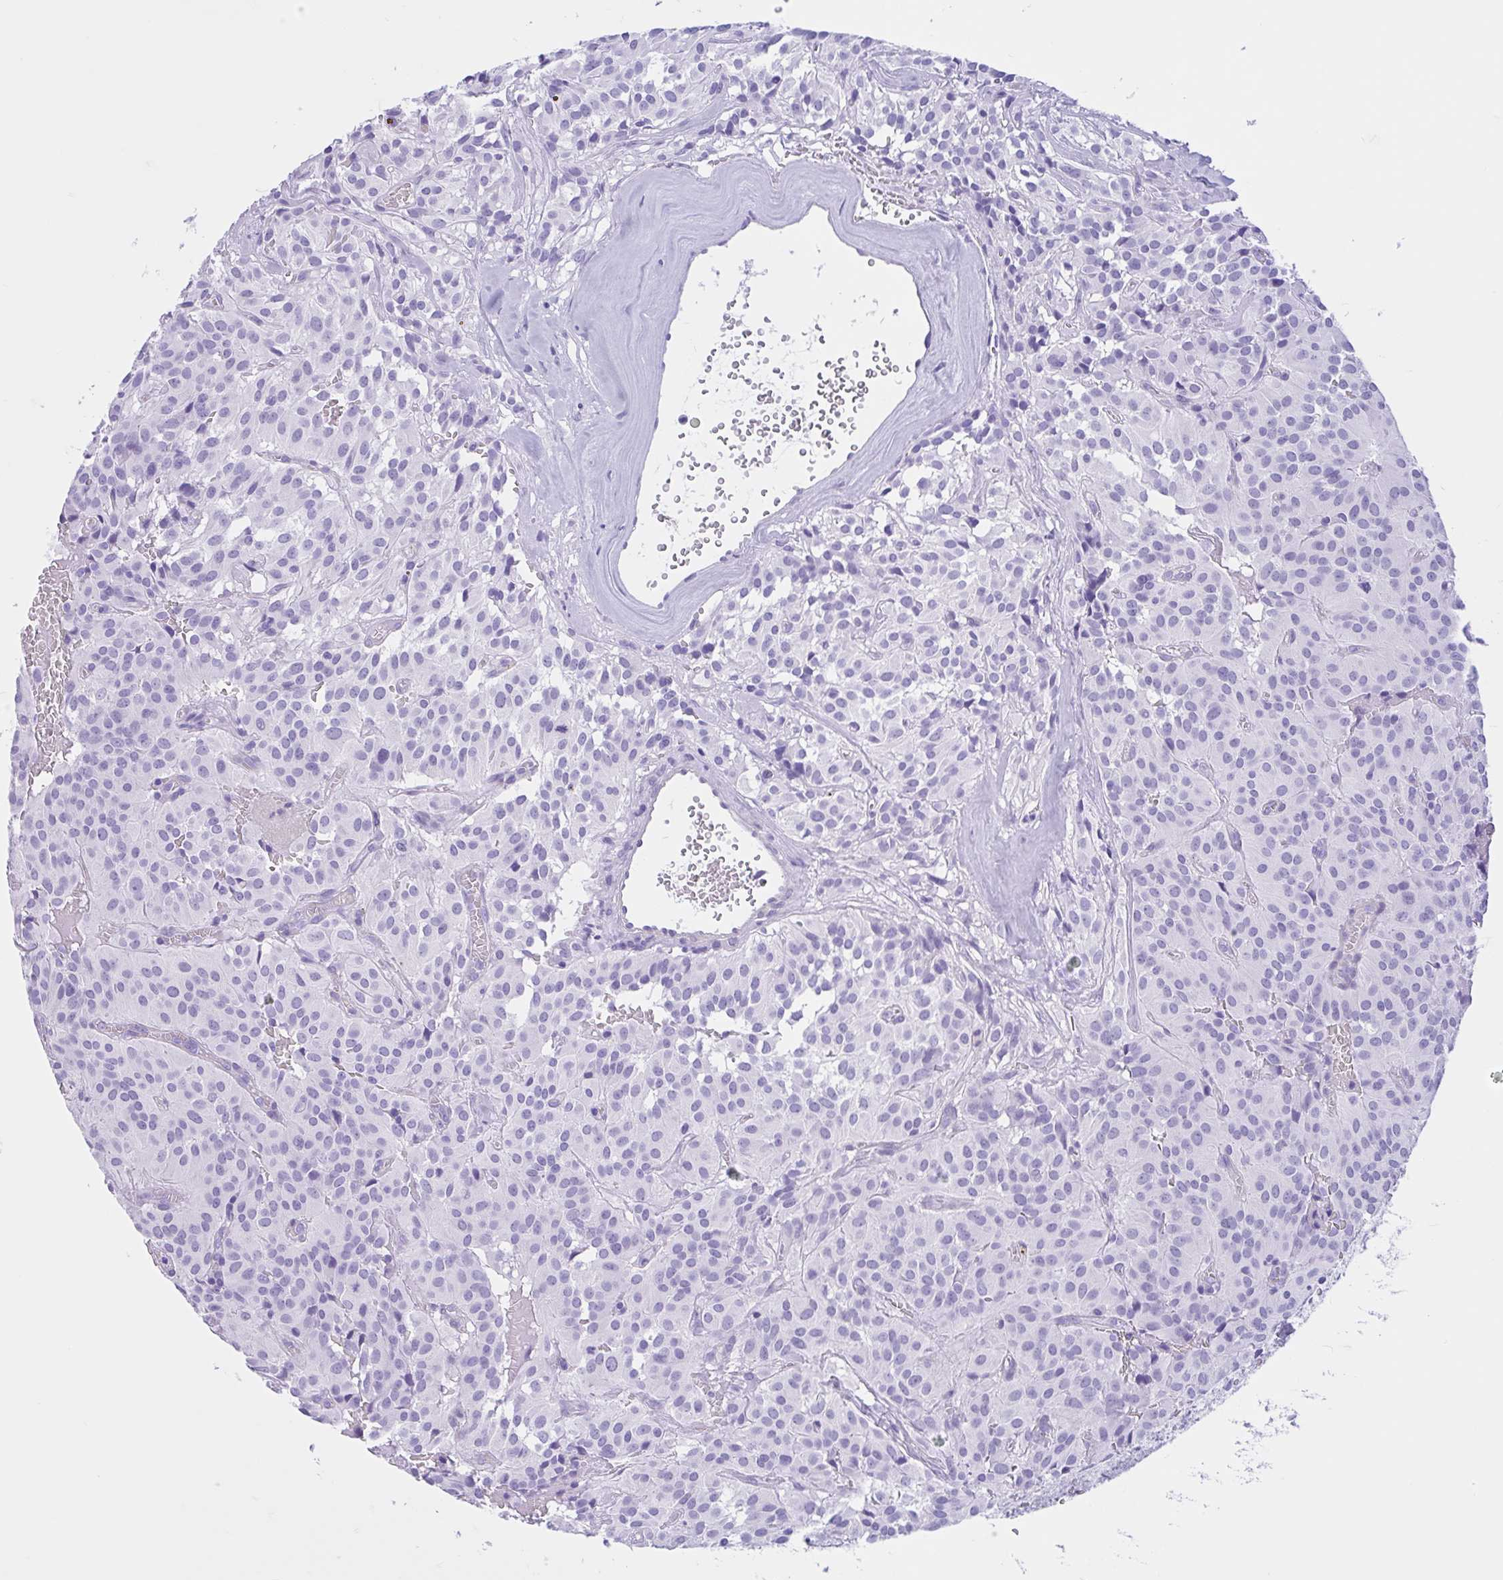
{"staining": {"intensity": "negative", "quantity": "none", "location": "none"}, "tissue": "glioma", "cell_type": "Tumor cells", "image_type": "cancer", "snomed": [{"axis": "morphology", "description": "Glioma, malignant, Low grade"}, {"axis": "topography", "description": "Brain"}], "caption": "Protein analysis of glioma exhibits no significant positivity in tumor cells.", "gene": "IAPP", "patient": {"sex": "male", "age": 42}}